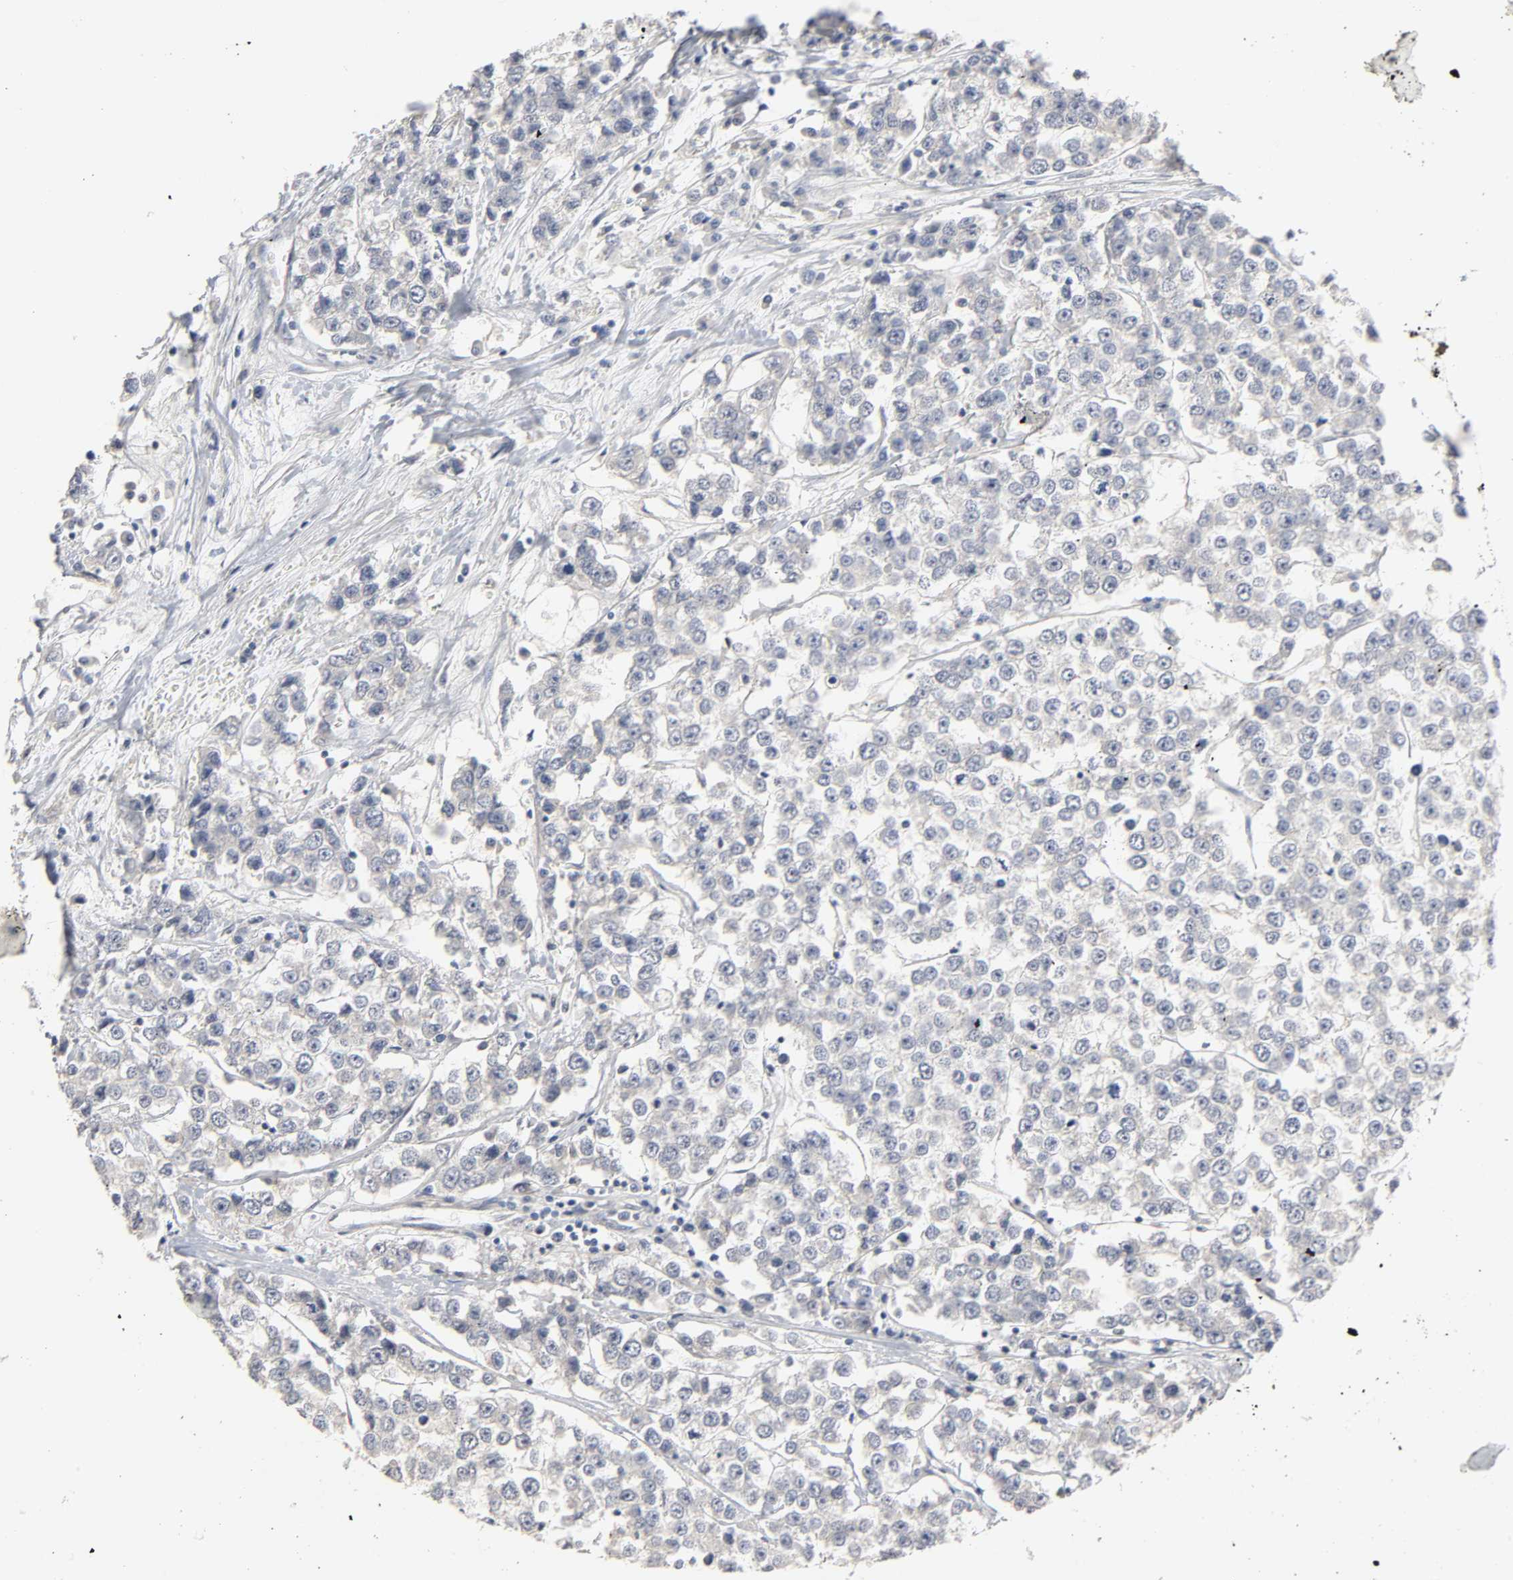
{"staining": {"intensity": "negative", "quantity": "none", "location": "none"}, "tissue": "testis cancer", "cell_type": "Tumor cells", "image_type": "cancer", "snomed": [{"axis": "morphology", "description": "Seminoma, NOS"}, {"axis": "morphology", "description": "Carcinoma, Embryonal, NOS"}, {"axis": "topography", "description": "Testis"}], "caption": "Immunohistochemistry micrograph of human testis seminoma stained for a protein (brown), which shows no staining in tumor cells.", "gene": "SLC10A2", "patient": {"sex": "male", "age": 52}}